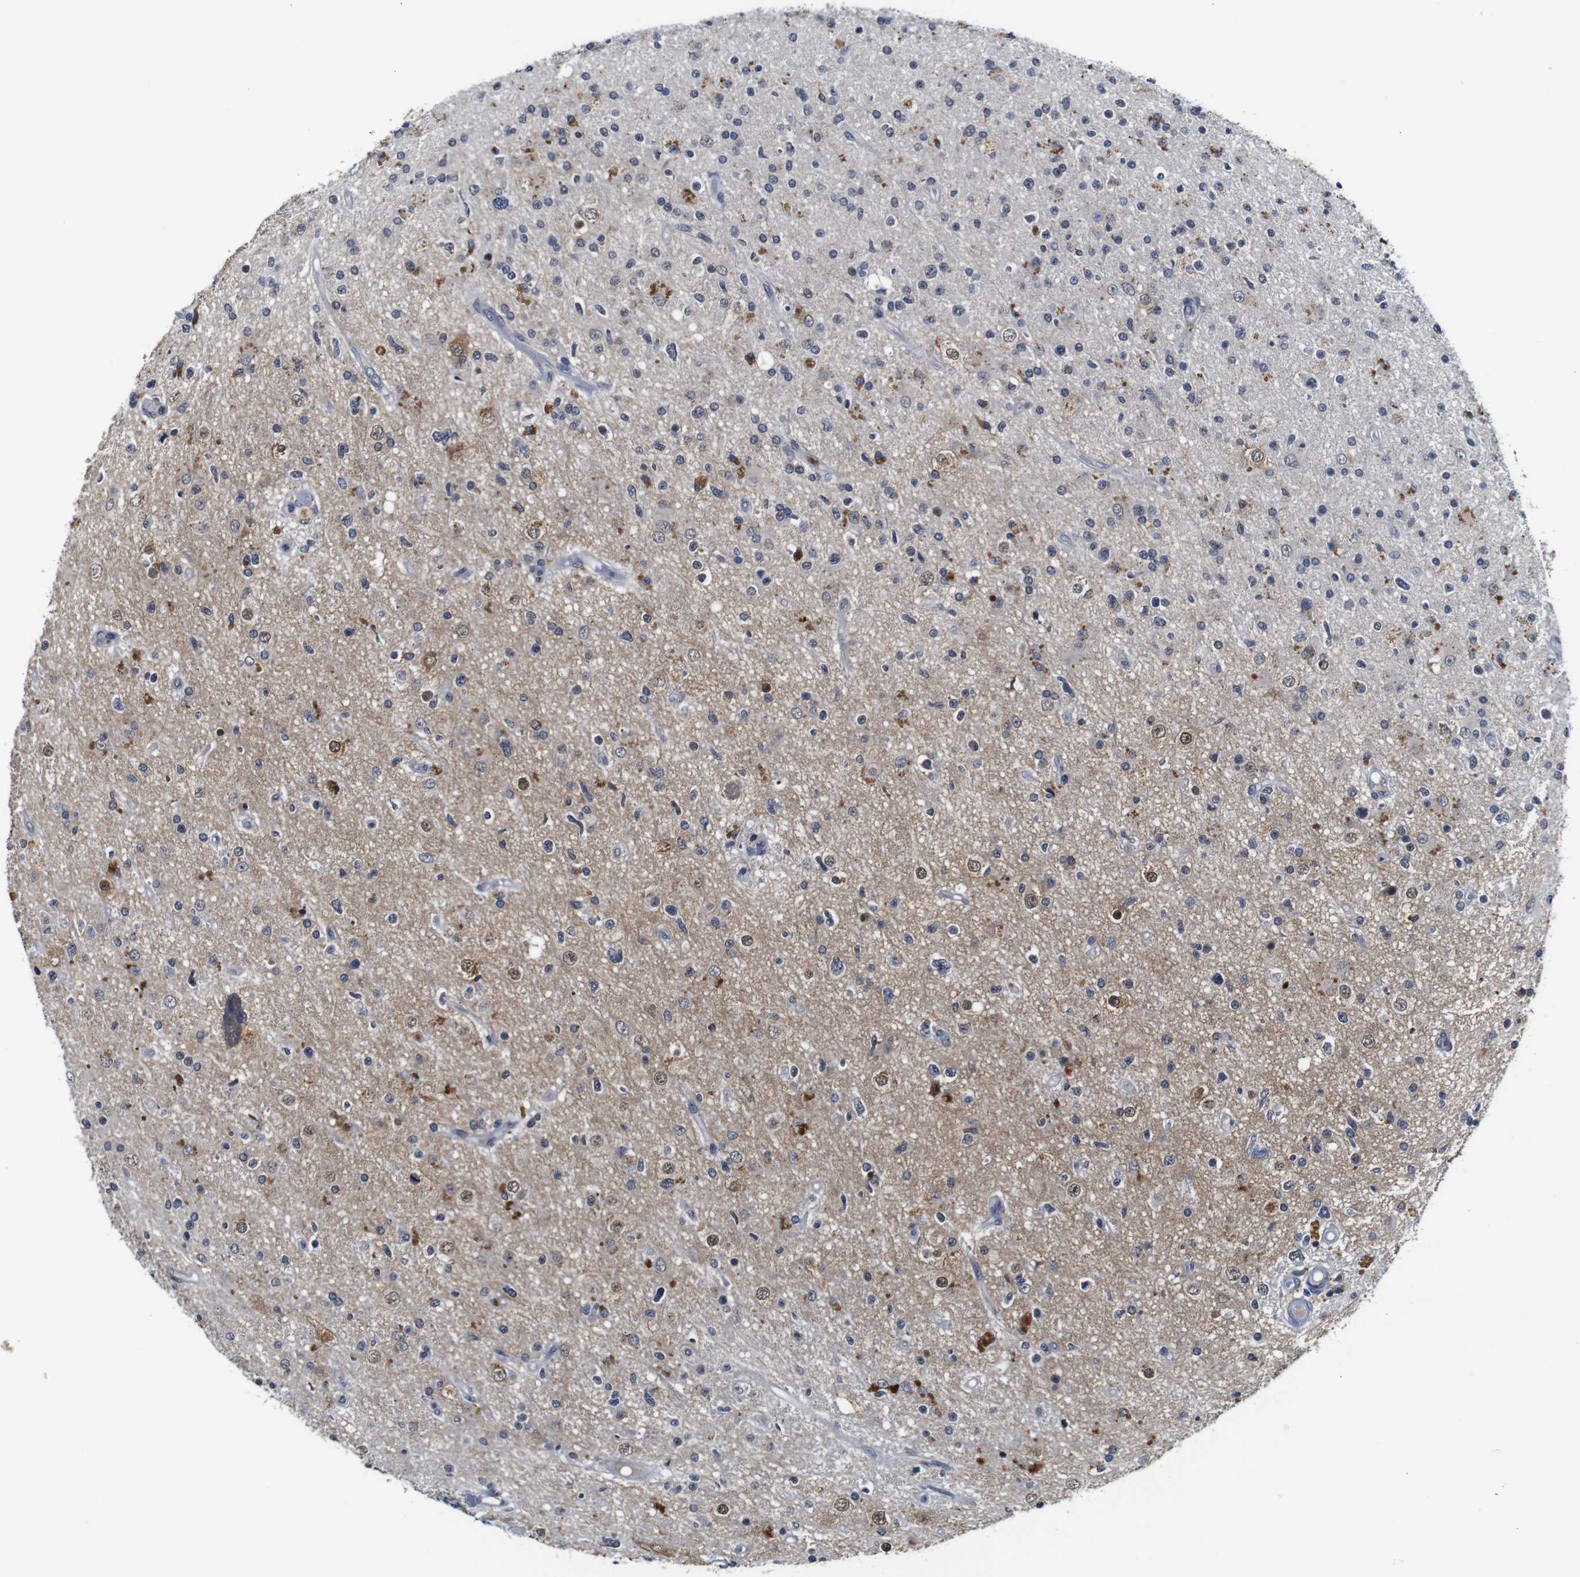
{"staining": {"intensity": "moderate", "quantity": "<25%", "location": "cytoplasmic/membranous"}, "tissue": "glioma", "cell_type": "Tumor cells", "image_type": "cancer", "snomed": [{"axis": "morphology", "description": "Glioma, malignant, High grade"}, {"axis": "topography", "description": "Brain"}], "caption": "Immunohistochemical staining of high-grade glioma (malignant) displays moderate cytoplasmic/membranous protein staining in approximately <25% of tumor cells. The staining is performed using DAB (3,3'-diaminobenzidine) brown chromogen to label protein expression. The nuclei are counter-stained blue using hematoxylin.", "gene": "NTRK3", "patient": {"sex": "male", "age": 33}}